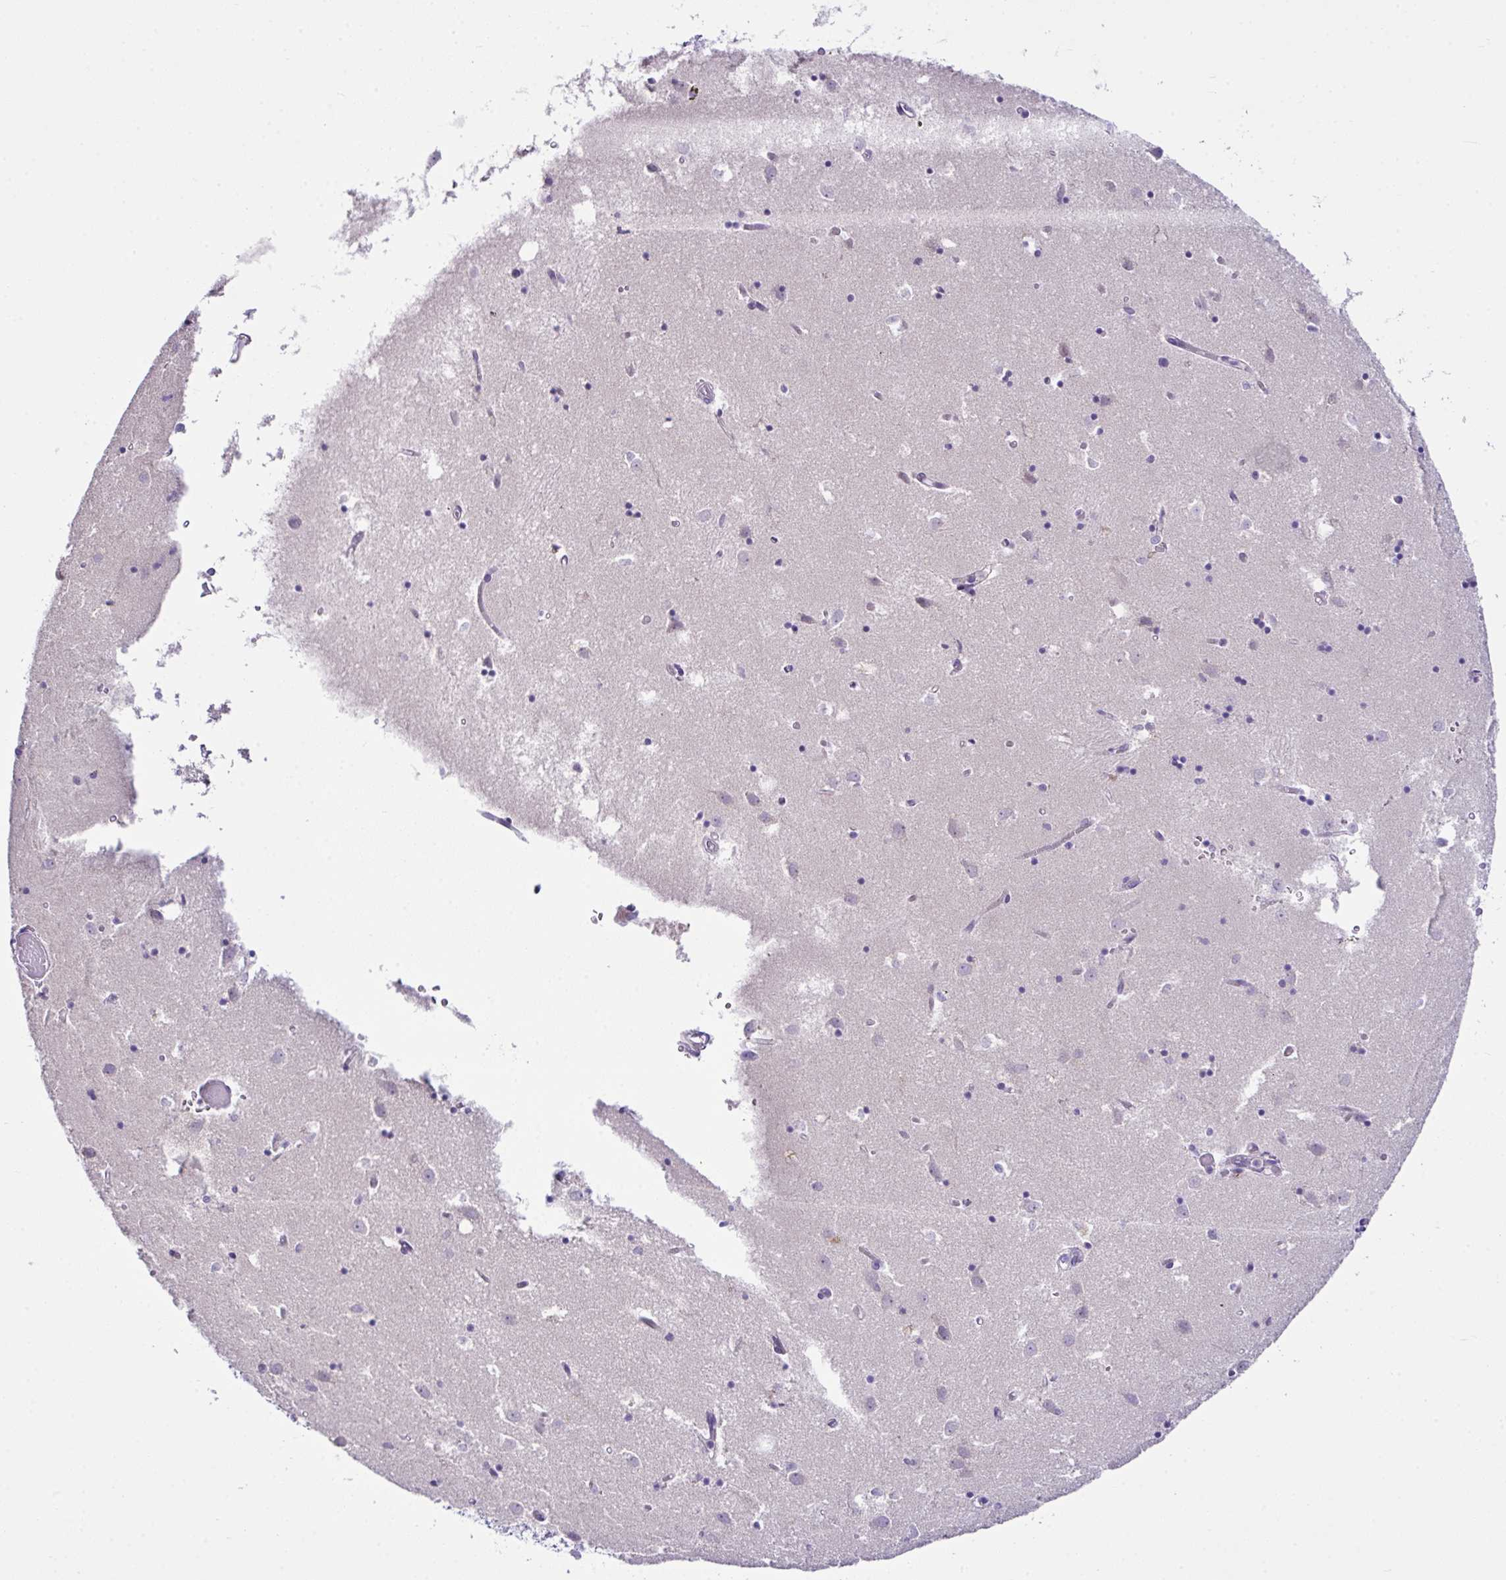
{"staining": {"intensity": "negative", "quantity": "none", "location": "none"}, "tissue": "caudate", "cell_type": "Glial cells", "image_type": "normal", "snomed": [{"axis": "morphology", "description": "Normal tissue, NOS"}, {"axis": "topography", "description": "Lateral ventricle wall"}], "caption": "DAB (3,3'-diaminobenzidine) immunohistochemical staining of normal human caudate demonstrates no significant staining in glial cells. The staining was performed using DAB (3,3'-diaminobenzidine) to visualize the protein expression in brown, while the nuclei were stained in blue with hematoxylin (Magnification: 20x).", "gene": "D2HGDH", "patient": {"sex": "male", "age": 70}}